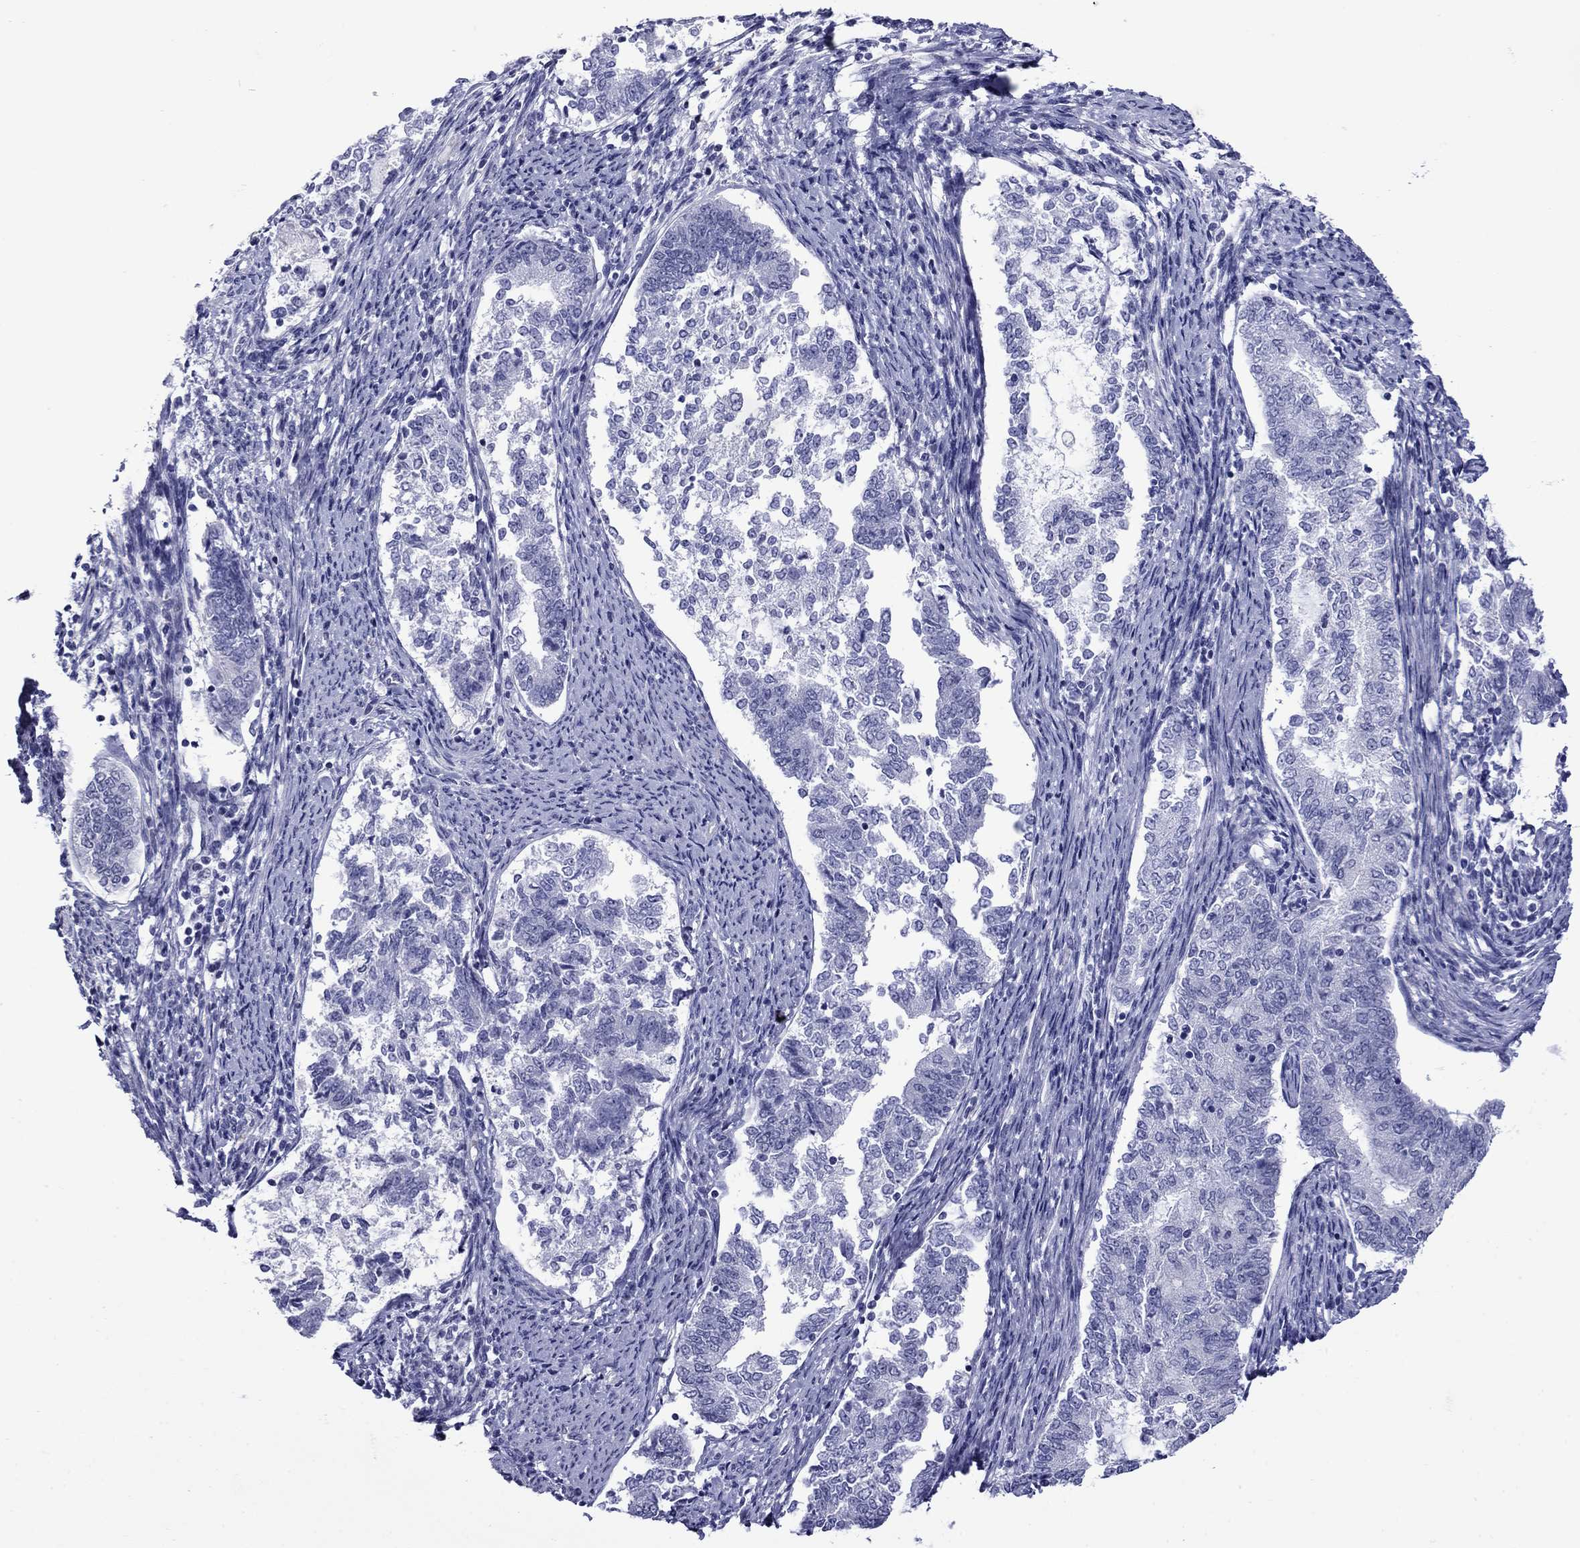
{"staining": {"intensity": "negative", "quantity": "none", "location": "none"}, "tissue": "endometrial cancer", "cell_type": "Tumor cells", "image_type": "cancer", "snomed": [{"axis": "morphology", "description": "Adenocarcinoma, NOS"}, {"axis": "topography", "description": "Endometrium"}], "caption": "Immunohistochemistry (IHC) image of human endometrial cancer (adenocarcinoma) stained for a protein (brown), which exhibits no expression in tumor cells.", "gene": "APOA2", "patient": {"sex": "female", "age": 65}}